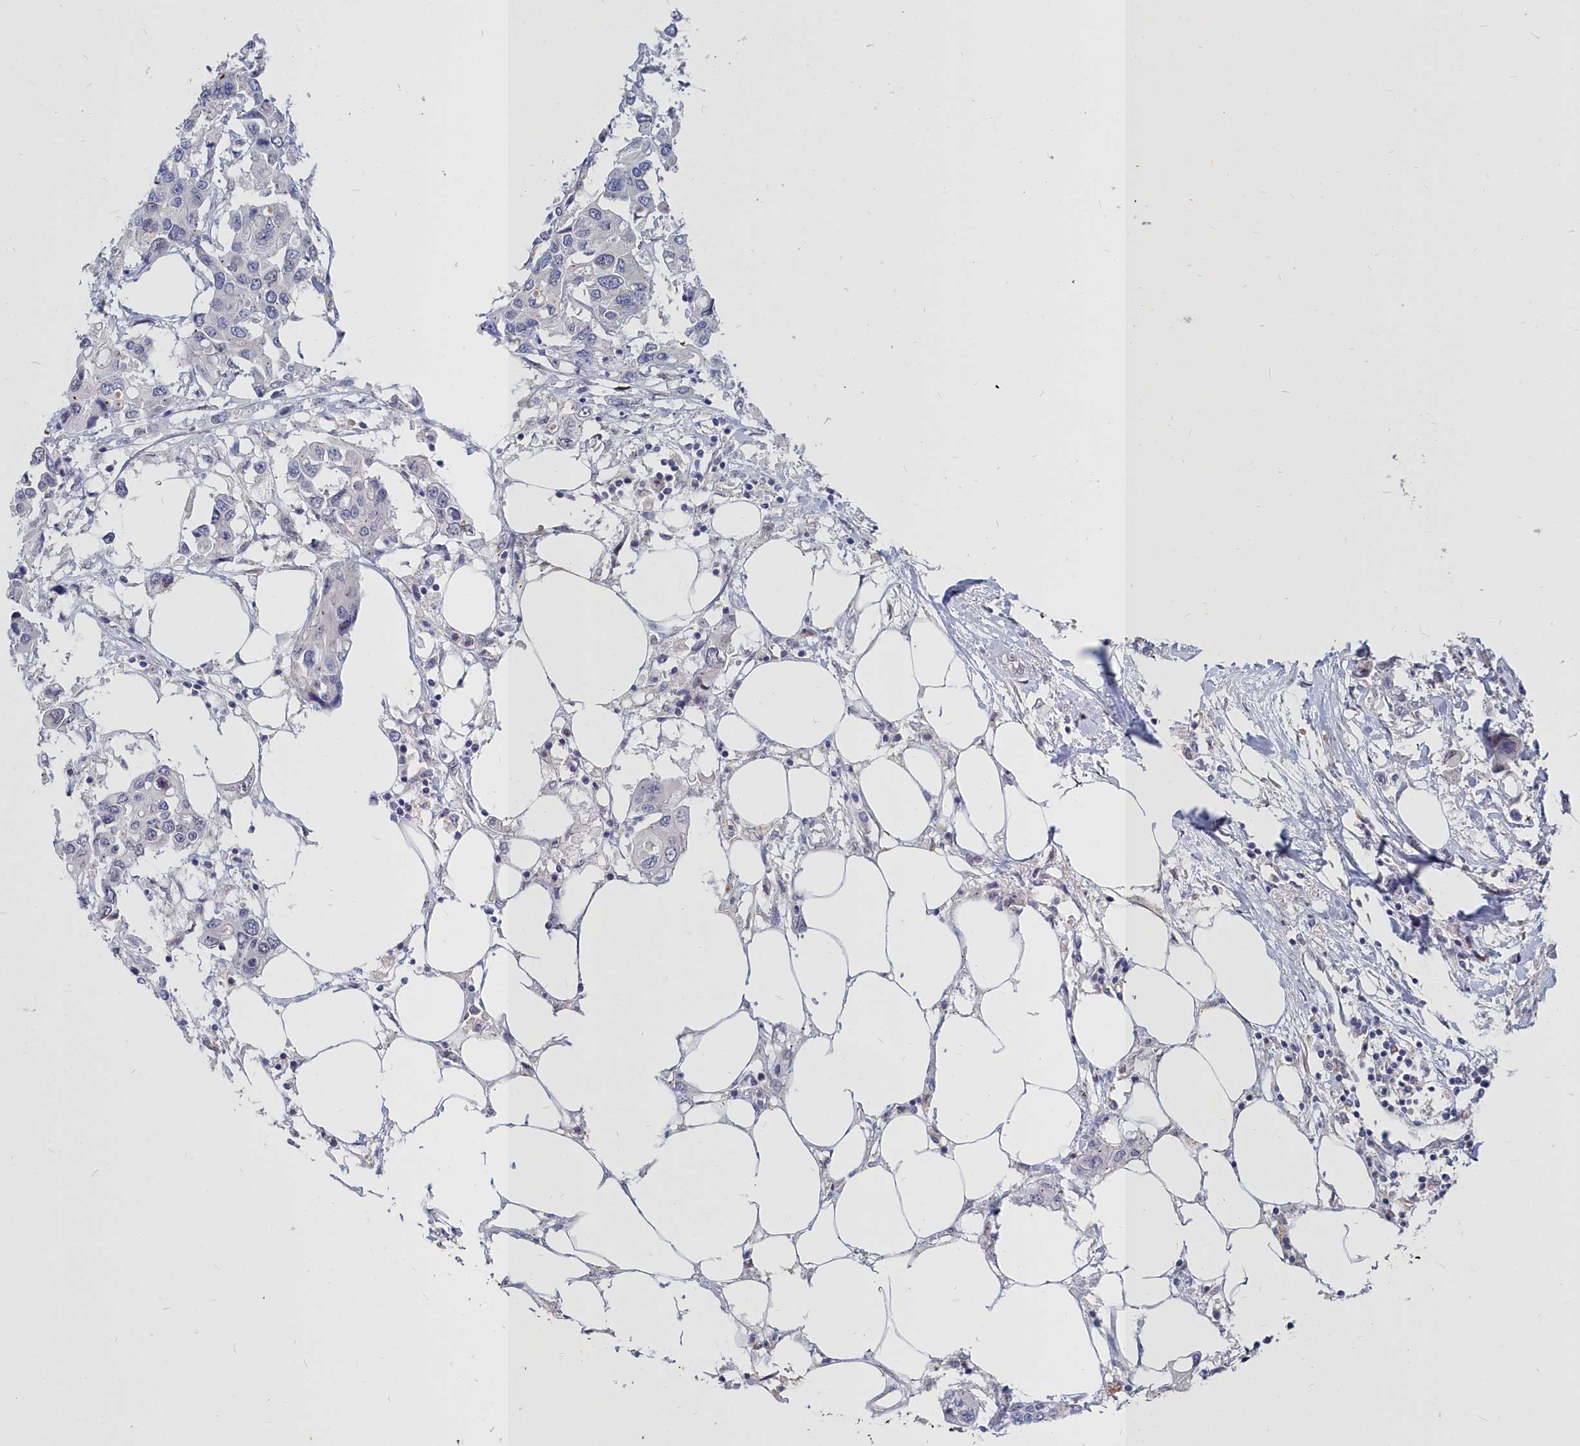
{"staining": {"intensity": "negative", "quantity": "none", "location": "none"}, "tissue": "colorectal cancer", "cell_type": "Tumor cells", "image_type": "cancer", "snomed": [{"axis": "morphology", "description": "Adenocarcinoma, NOS"}, {"axis": "topography", "description": "Colon"}], "caption": "The micrograph displays no significant expression in tumor cells of colorectal cancer (adenocarcinoma).", "gene": "NOXA1", "patient": {"sex": "male", "age": 77}}